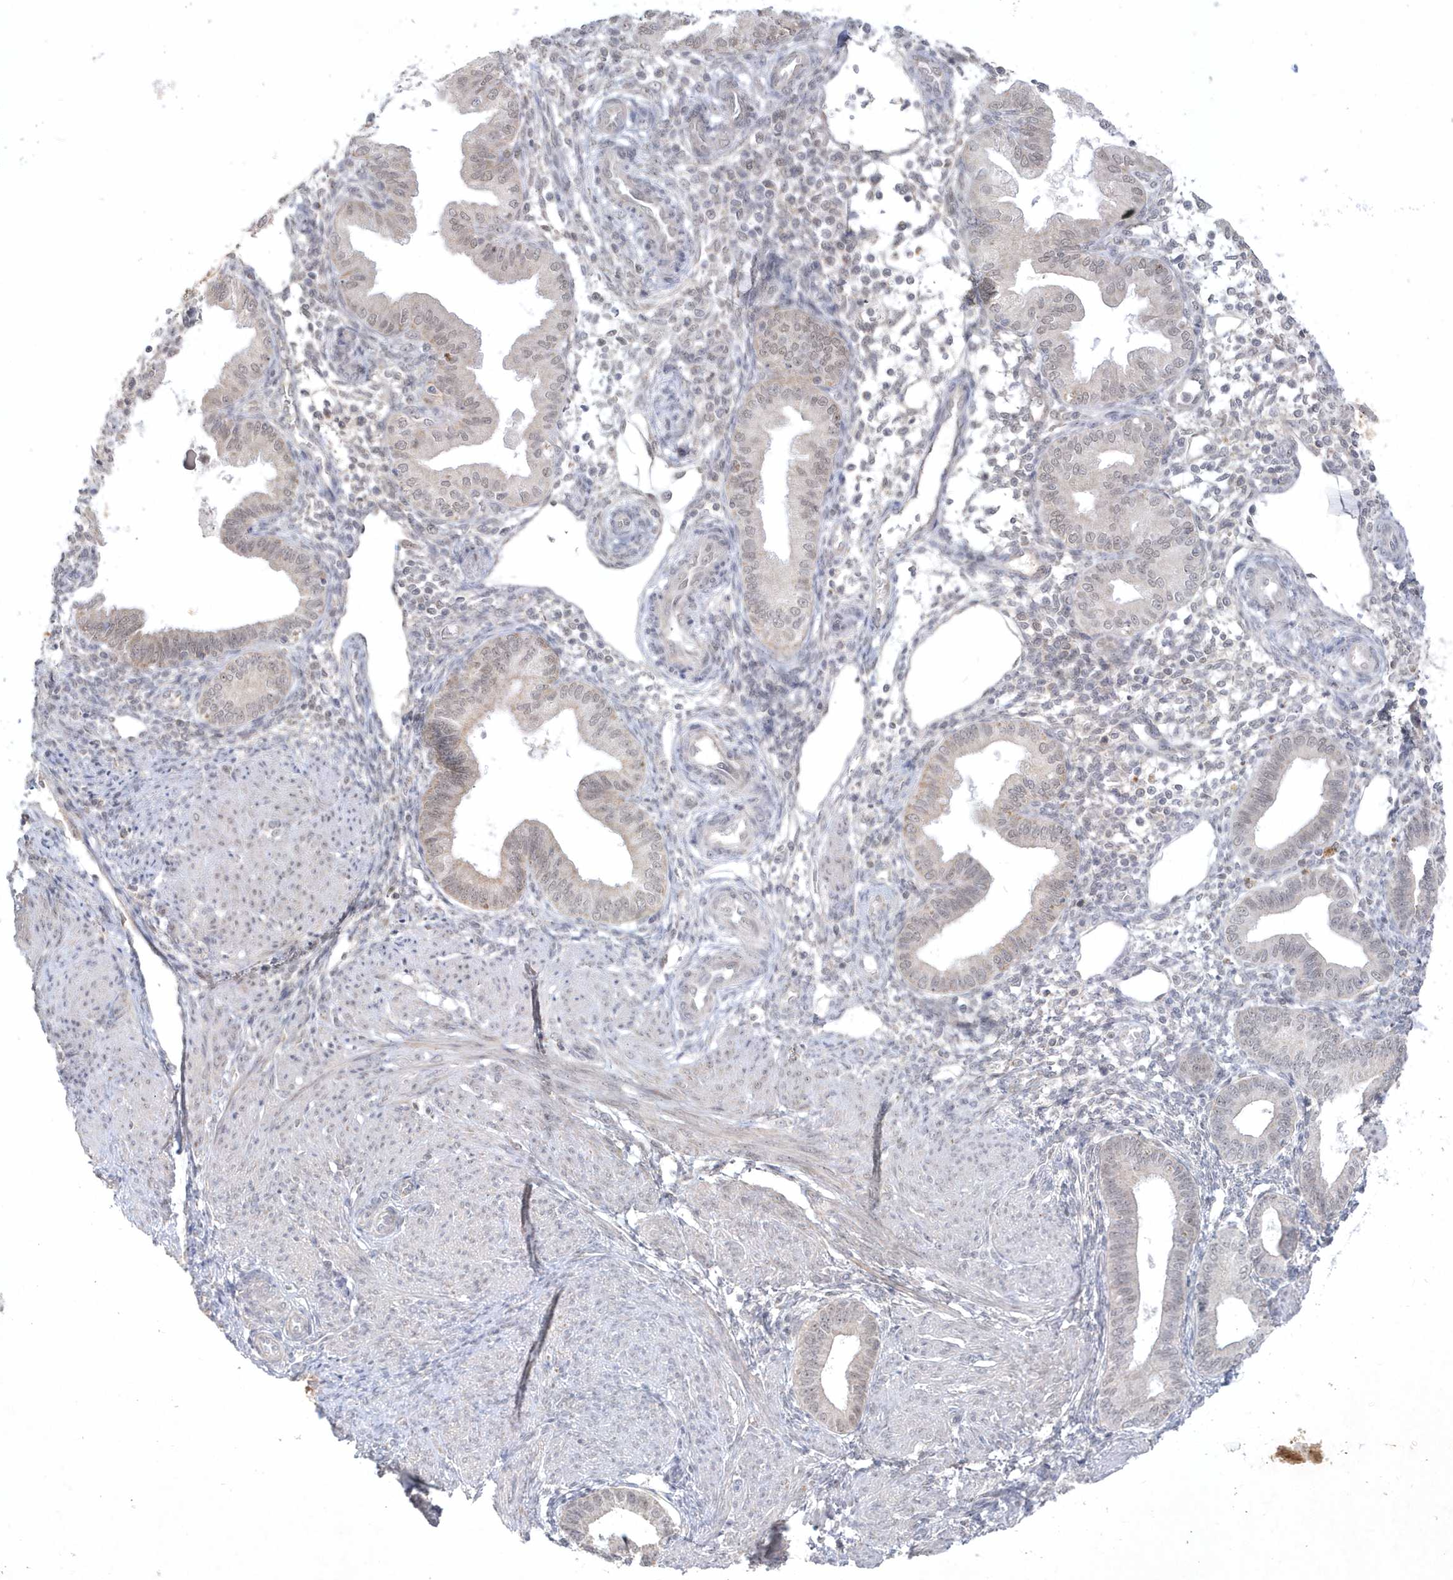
{"staining": {"intensity": "weak", "quantity": "<25%", "location": "nuclear"}, "tissue": "endometrium", "cell_type": "Cells in endometrial stroma", "image_type": "normal", "snomed": [{"axis": "morphology", "description": "Normal tissue, NOS"}, {"axis": "topography", "description": "Endometrium"}], "caption": "A photomicrograph of endometrium stained for a protein exhibits no brown staining in cells in endometrial stroma.", "gene": "CPSF3", "patient": {"sex": "female", "age": 53}}